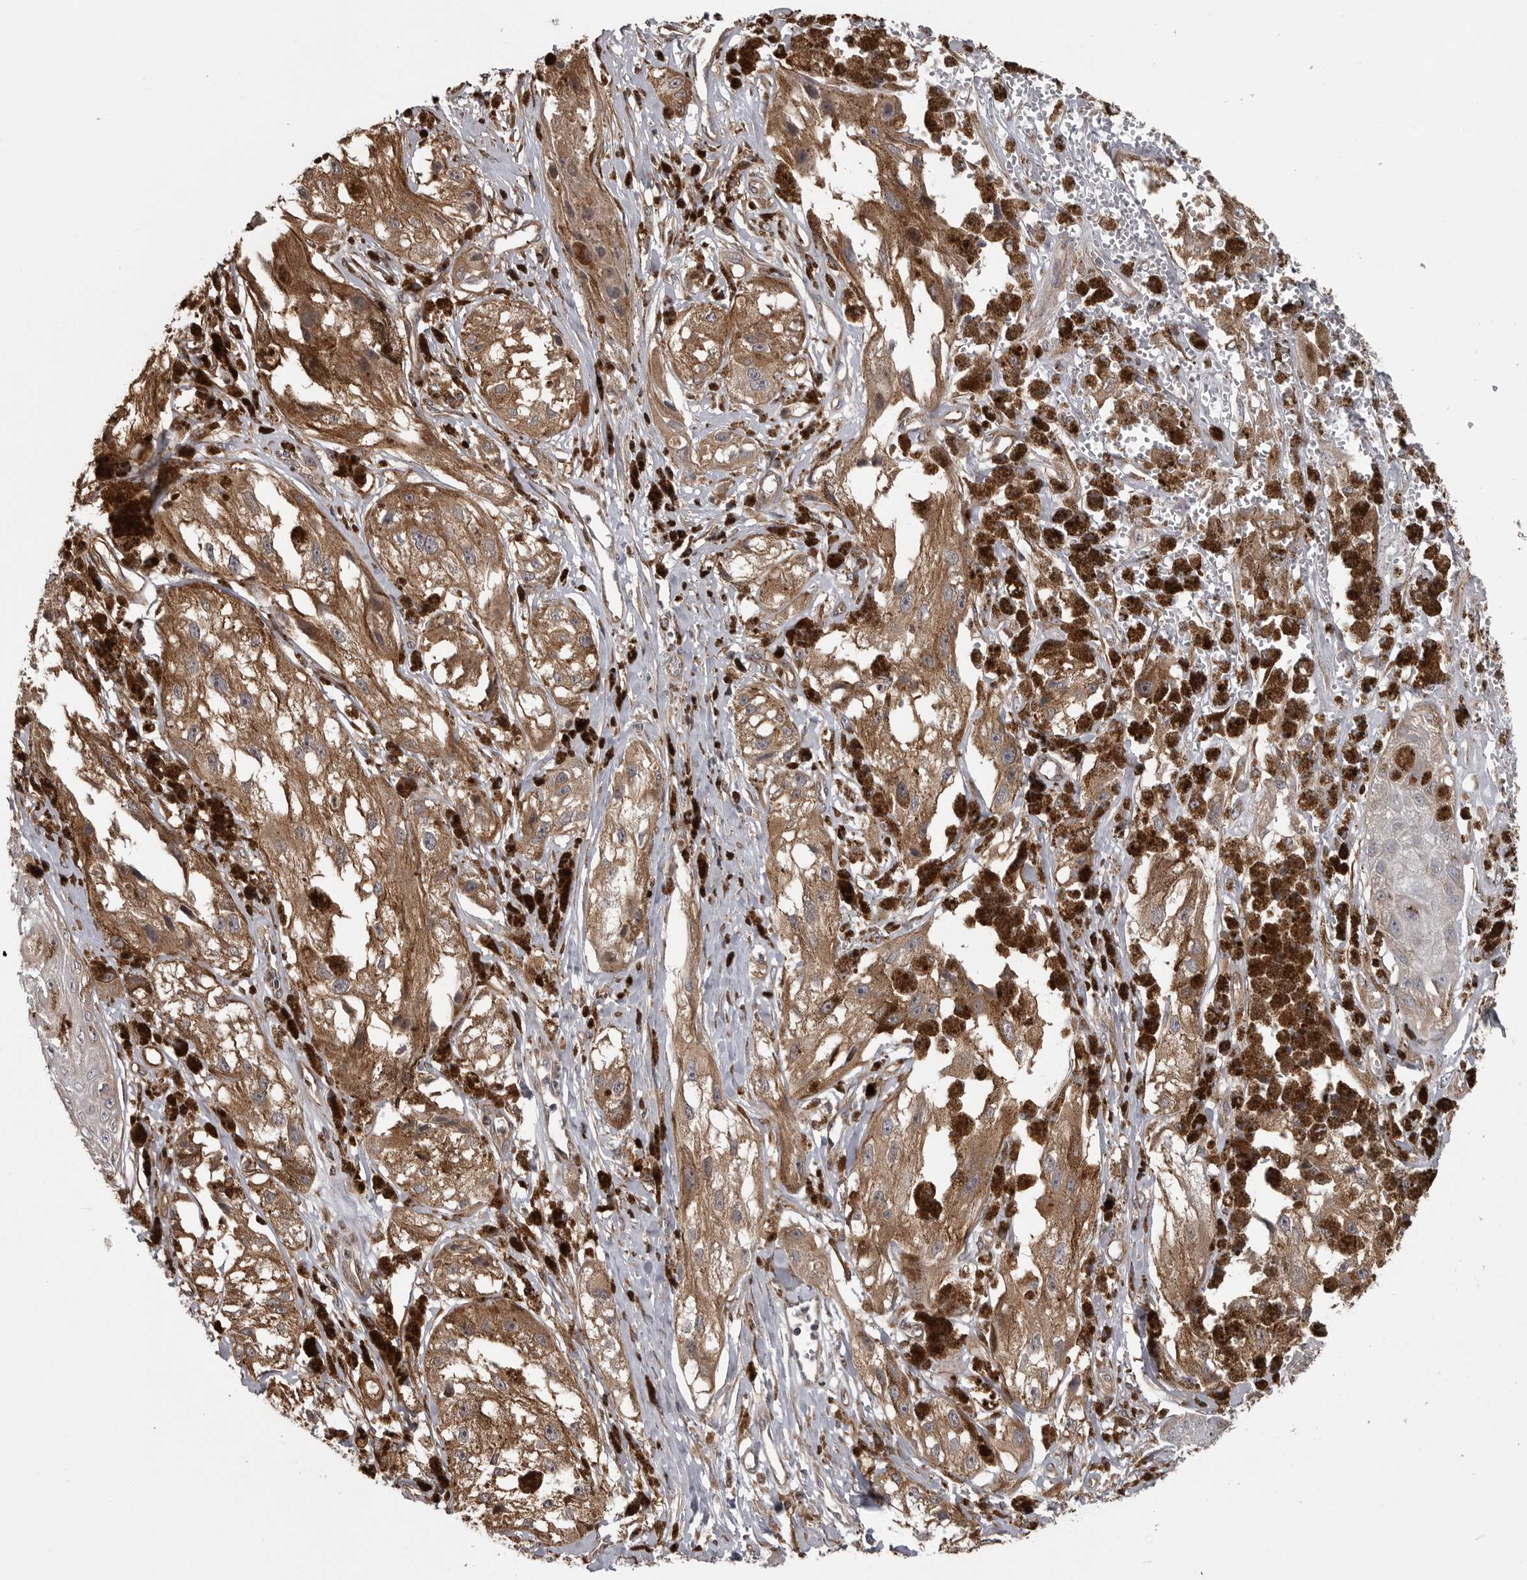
{"staining": {"intensity": "moderate", "quantity": ">75%", "location": "cytoplasmic/membranous"}, "tissue": "melanoma", "cell_type": "Tumor cells", "image_type": "cancer", "snomed": [{"axis": "morphology", "description": "Malignant melanoma, NOS"}, {"axis": "topography", "description": "Skin"}], "caption": "IHC image of human malignant melanoma stained for a protein (brown), which exhibits medium levels of moderate cytoplasmic/membranous staining in about >75% of tumor cells.", "gene": "ZNRF1", "patient": {"sex": "male", "age": 88}}